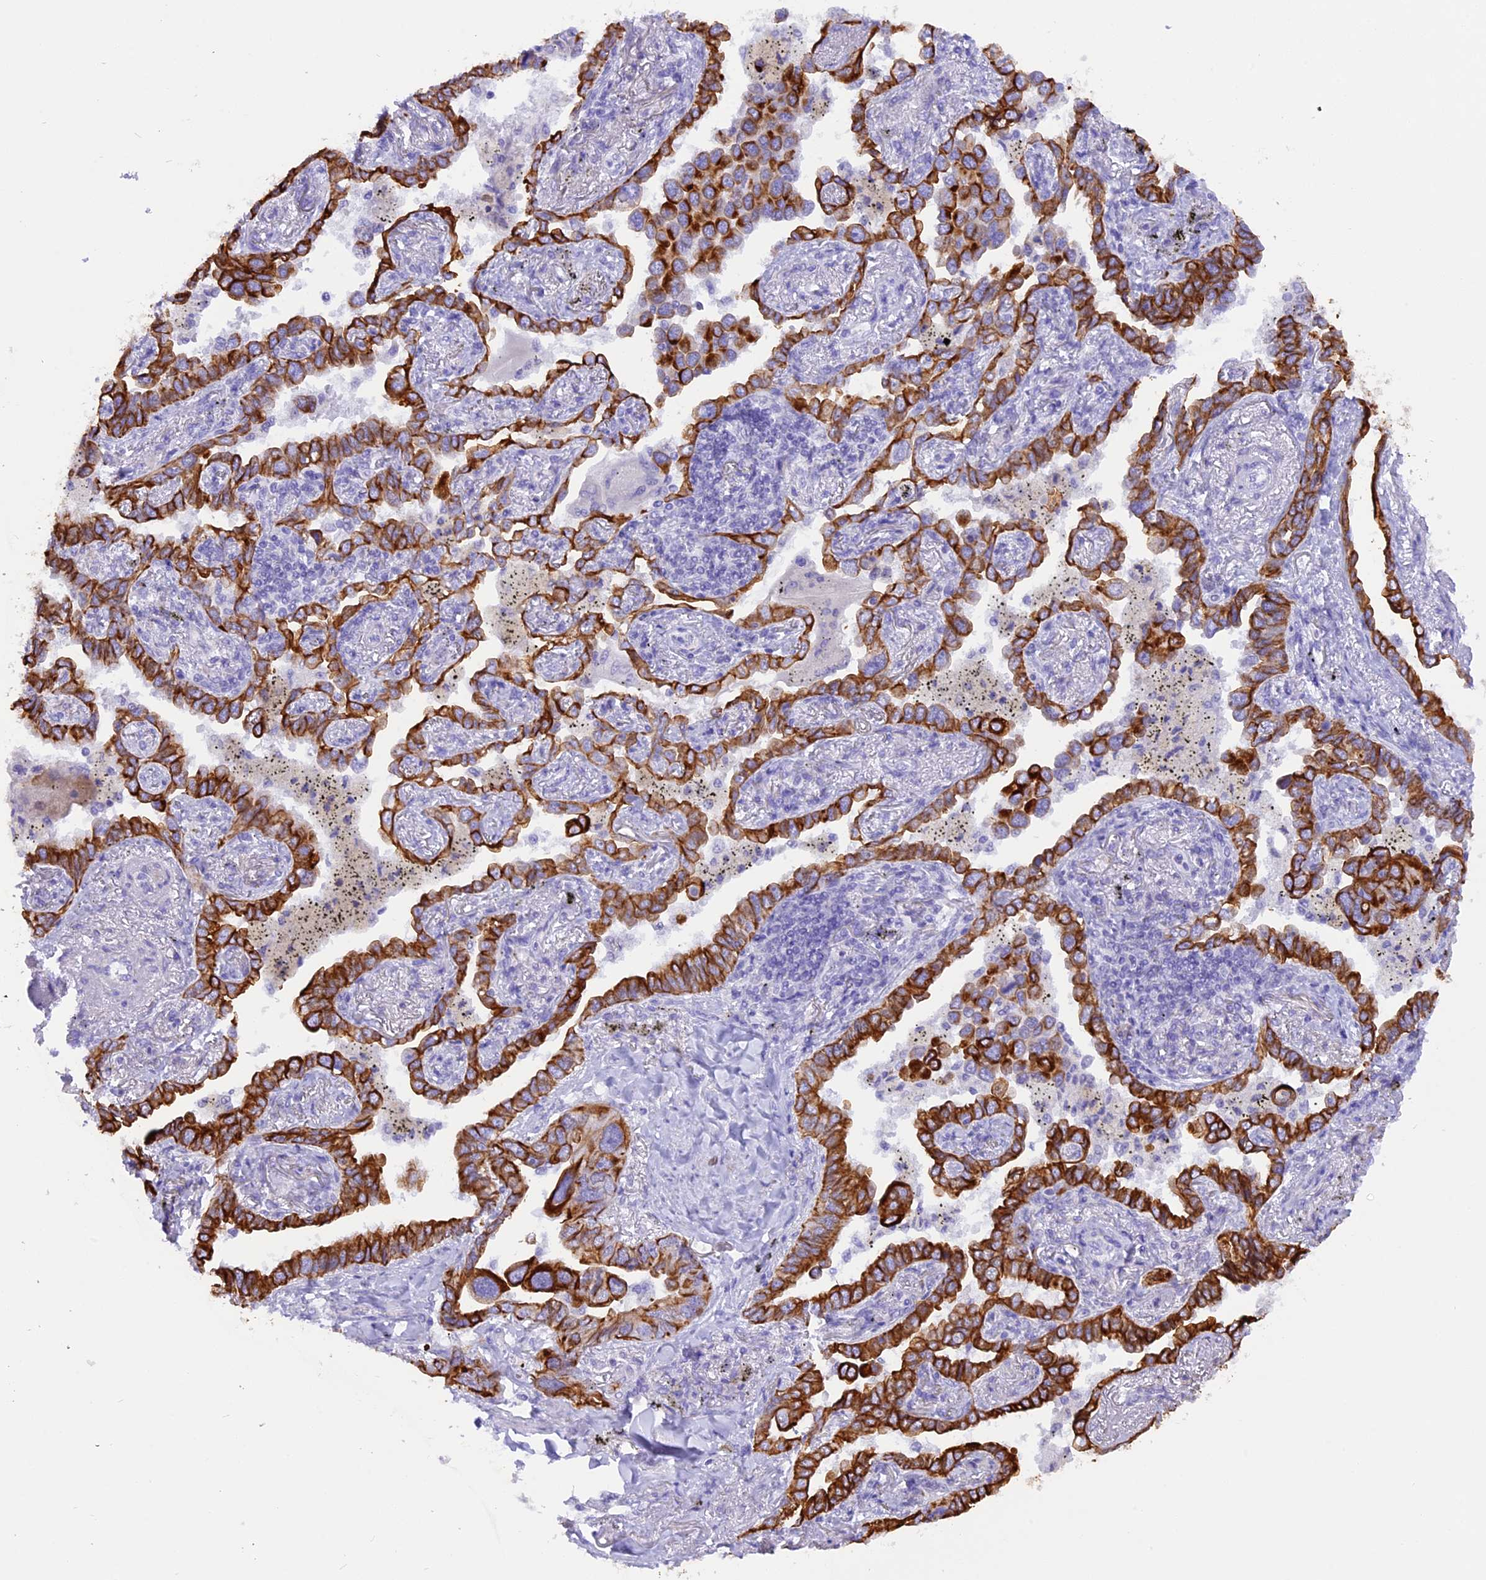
{"staining": {"intensity": "strong", "quantity": ">75%", "location": "cytoplasmic/membranous"}, "tissue": "lung cancer", "cell_type": "Tumor cells", "image_type": "cancer", "snomed": [{"axis": "morphology", "description": "Adenocarcinoma, NOS"}, {"axis": "topography", "description": "Lung"}], "caption": "Immunohistochemistry staining of lung cancer (adenocarcinoma), which exhibits high levels of strong cytoplasmic/membranous expression in approximately >75% of tumor cells indicating strong cytoplasmic/membranous protein staining. The staining was performed using DAB (3,3'-diaminobenzidine) (brown) for protein detection and nuclei were counterstained in hematoxylin (blue).", "gene": "PKIA", "patient": {"sex": "male", "age": 67}}